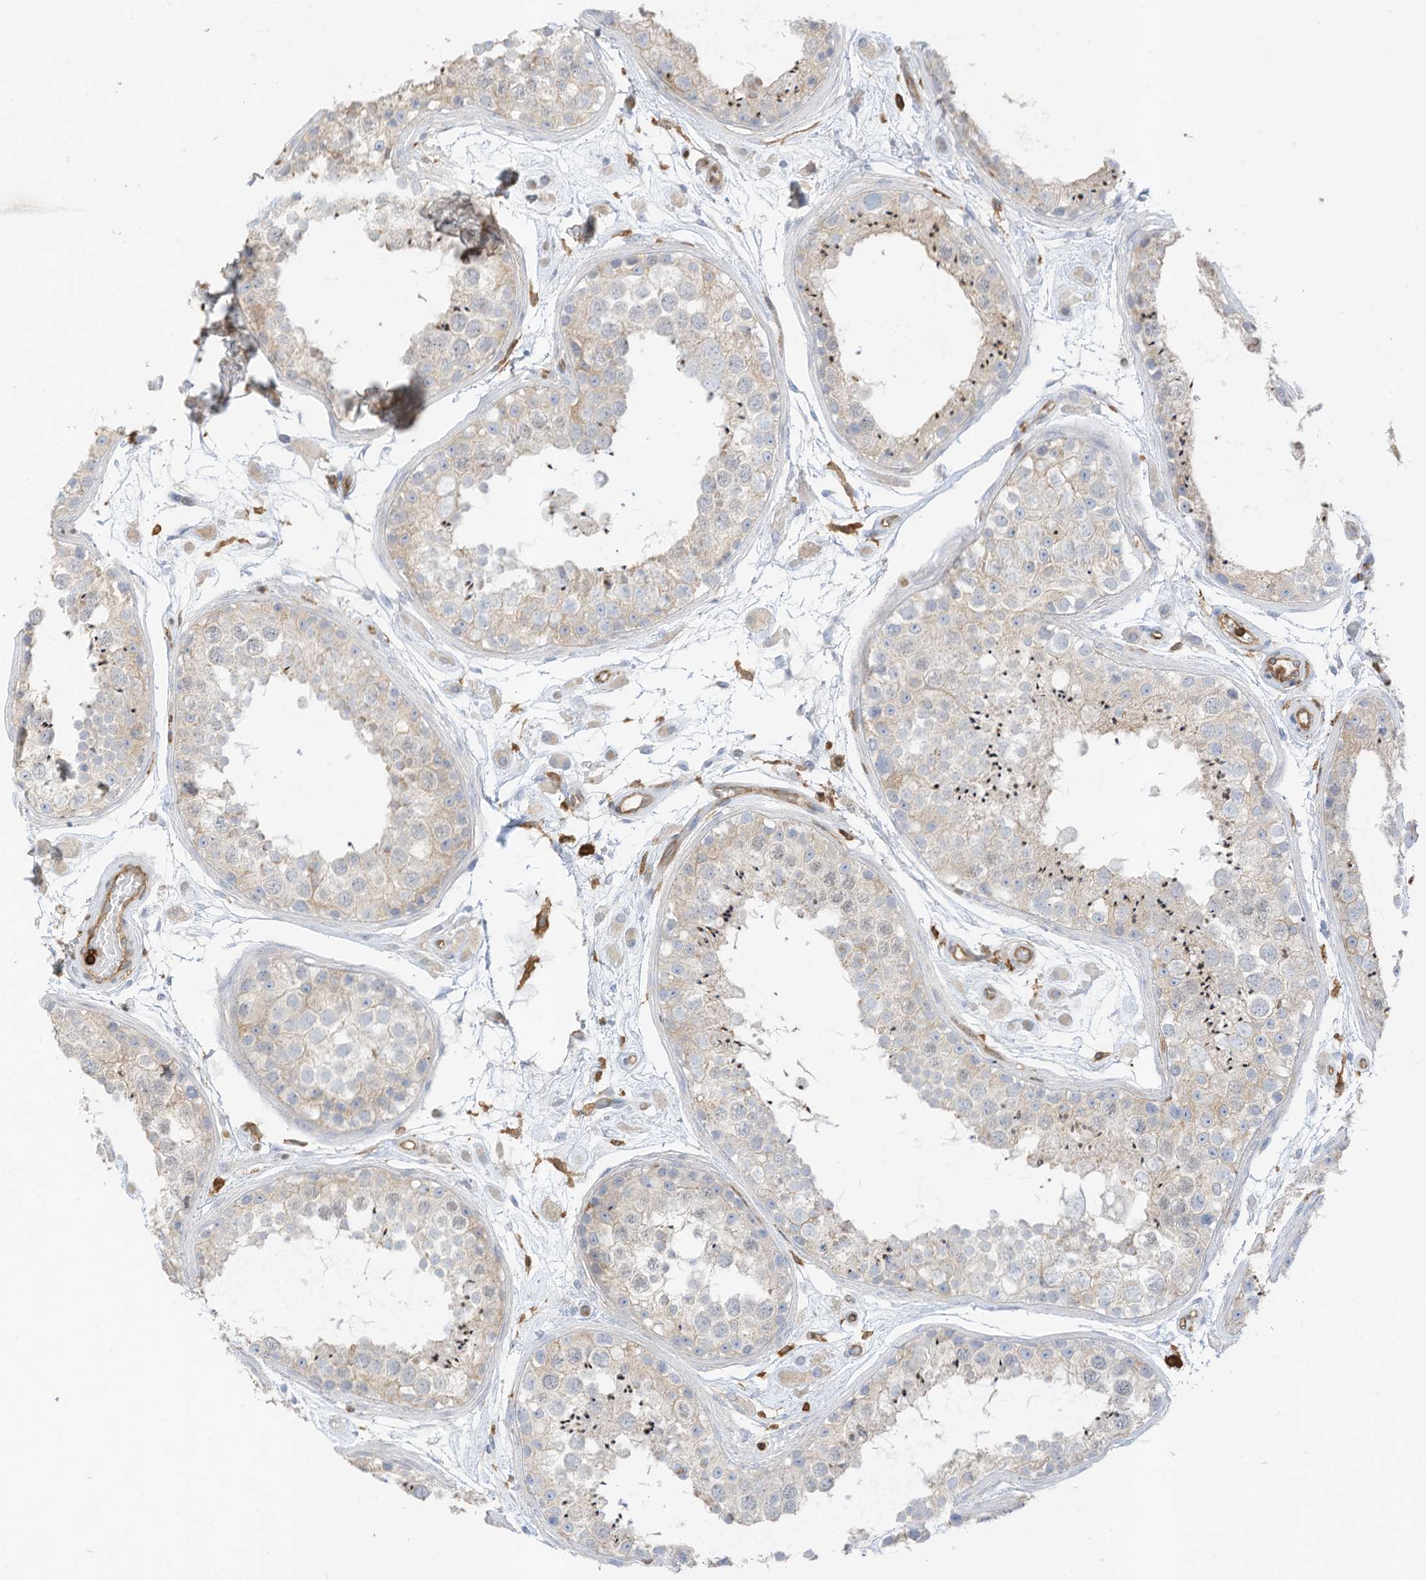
{"staining": {"intensity": "weak", "quantity": "25%-75%", "location": "cytoplasmic/membranous"}, "tissue": "testis", "cell_type": "Cells in seminiferous ducts", "image_type": "normal", "snomed": [{"axis": "morphology", "description": "Normal tissue, NOS"}, {"axis": "topography", "description": "Testis"}], "caption": "A micrograph of human testis stained for a protein shows weak cytoplasmic/membranous brown staining in cells in seminiferous ducts. (DAB (3,3'-diaminobenzidine) IHC, brown staining for protein, blue staining for nuclei).", "gene": "ARHGAP25", "patient": {"sex": "male", "age": 25}}